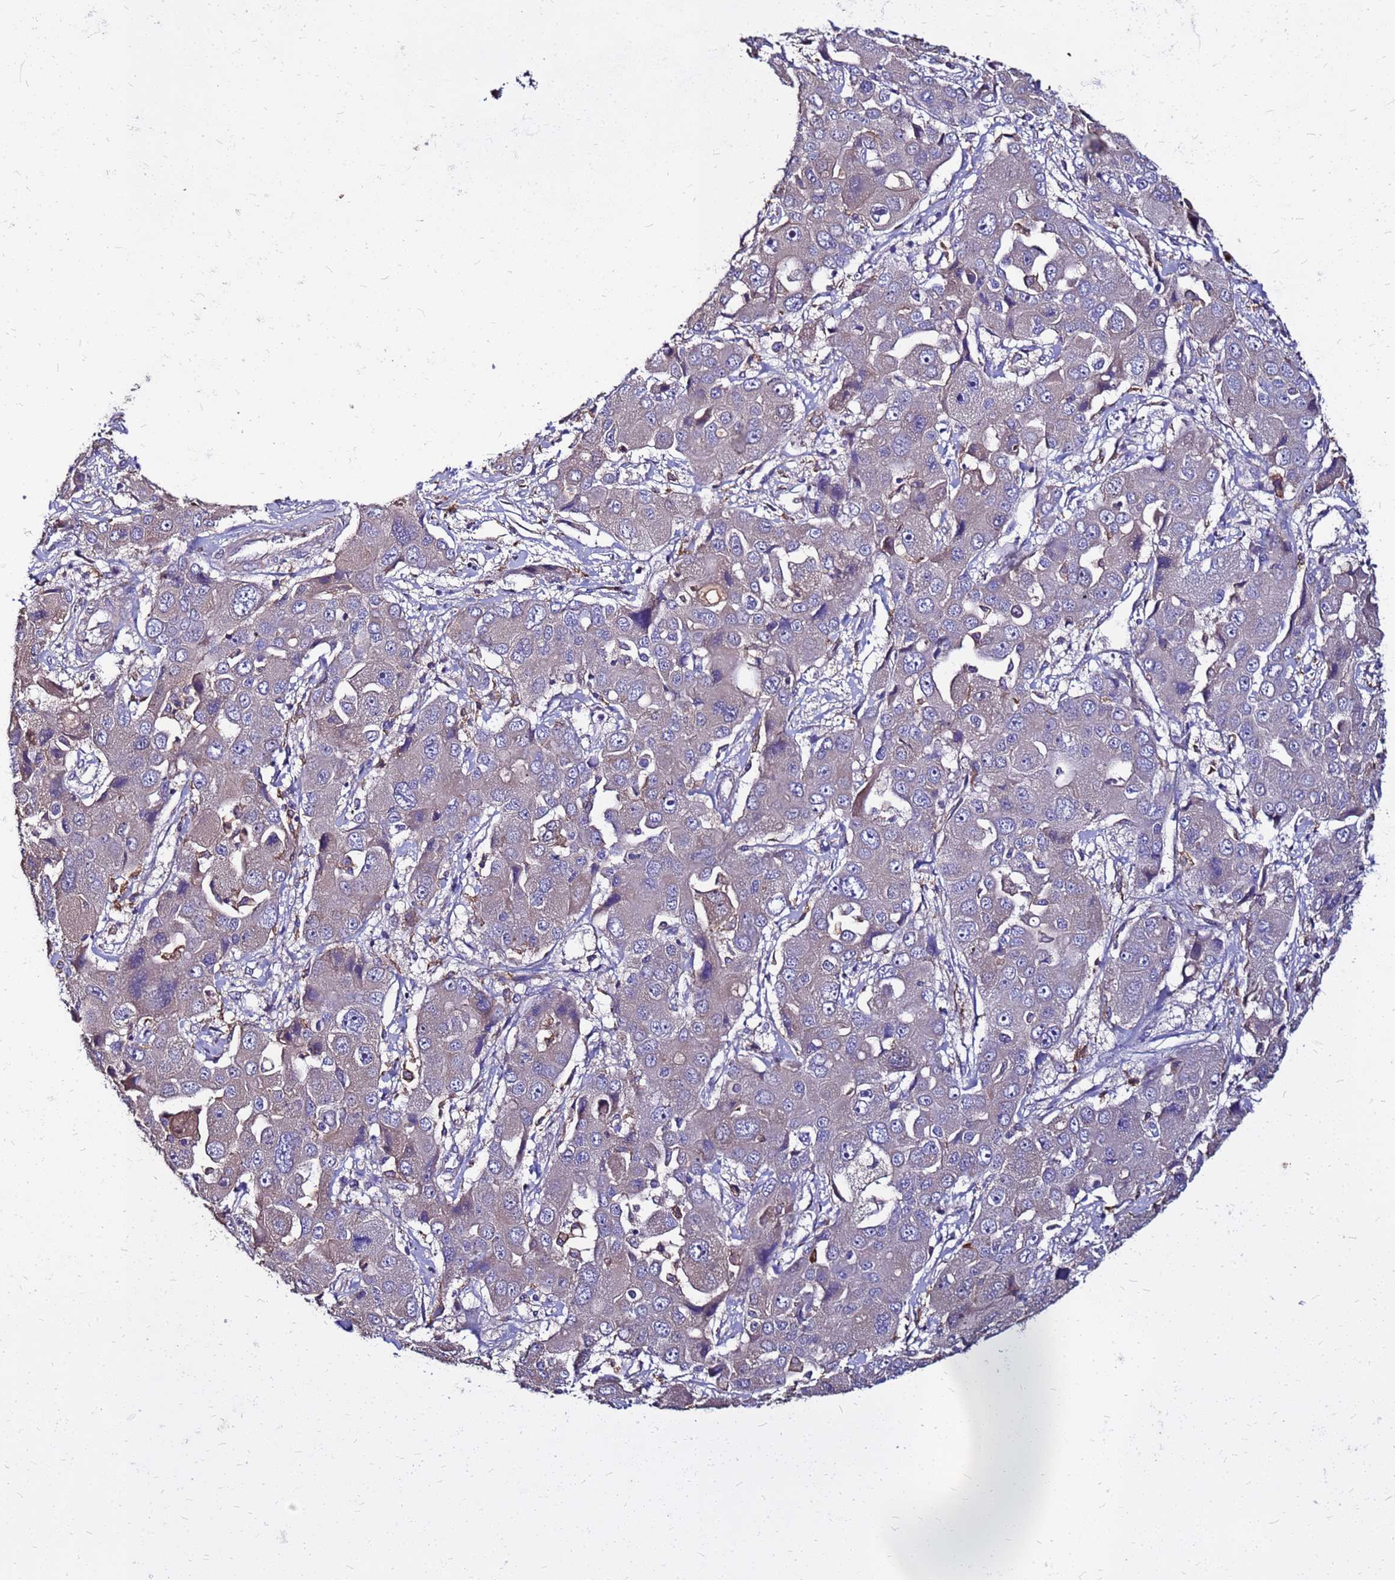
{"staining": {"intensity": "negative", "quantity": "none", "location": "none"}, "tissue": "liver cancer", "cell_type": "Tumor cells", "image_type": "cancer", "snomed": [{"axis": "morphology", "description": "Cholangiocarcinoma"}, {"axis": "topography", "description": "Liver"}], "caption": "Tumor cells are negative for brown protein staining in liver cancer (cholangiocarcinoma).", "gene": "ARHGEF5", "patient": {"sex": "male", "age": 67}}